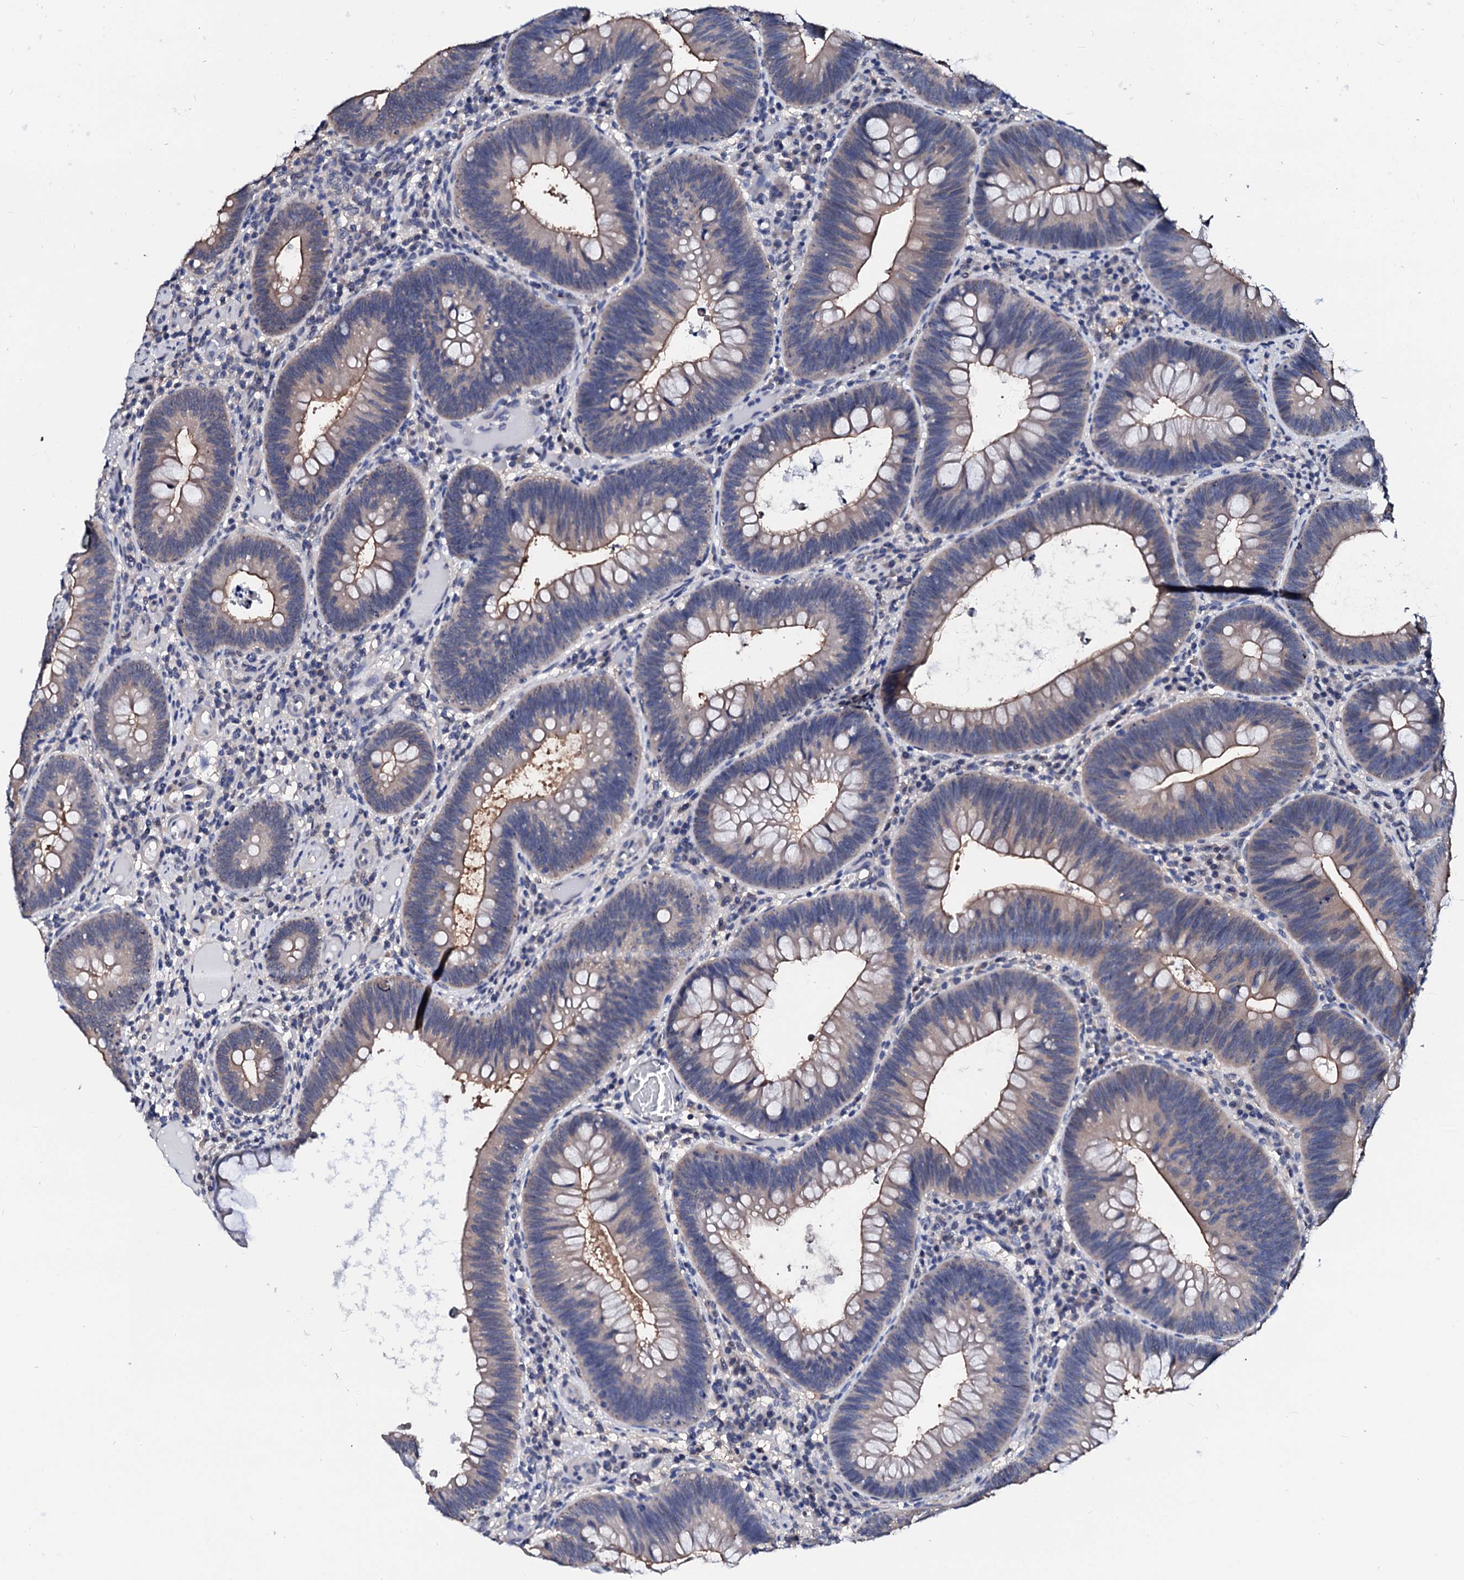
{"staining": {"intensity": "moderate", "quantity": "25%-75%", "location": "cytoplasmic/membranous"}, "tissue": "colorectal cancer", "cell_type": "Tumor cells", "image_type": "cancer", "snomed": [{"axis": "morphology", "description": "Adenocarcinoma, NOS"}, {"axis": "topography", "description": "Rectum"}], "caption": "A histopathology image of human adenocarcinoma (colorectal) stained for a protein demonstrates moderate cytoplasmic/membranous brown staining in tumor cells.", "gene": "CSN2", "patient": {"sex": "female", "age": 75}}